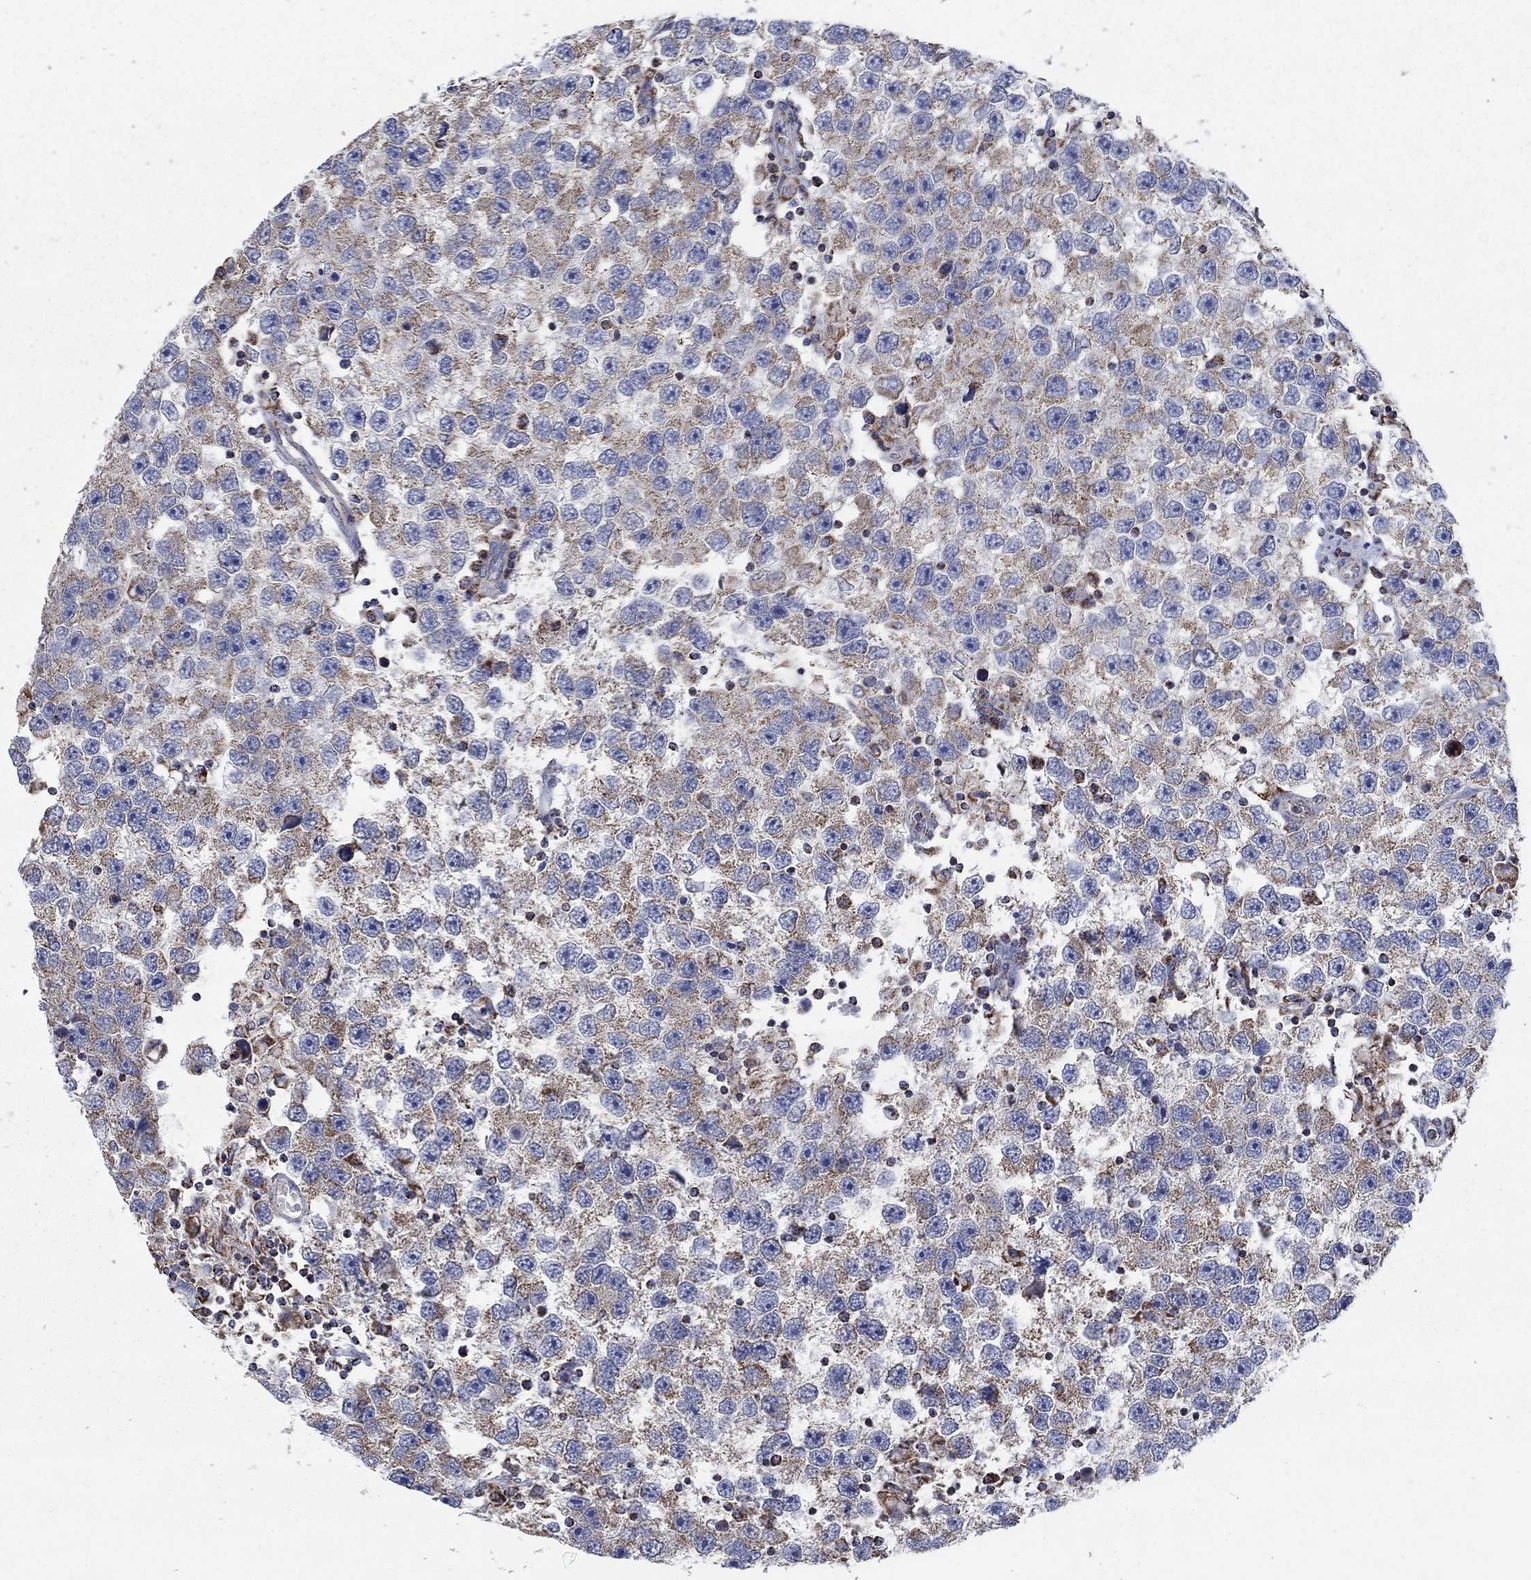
{"staining": {"intensity": "weak", "quantity": ">75%", "location": "cytoplasmic/membranous"}, "tissue": "testis cancer", "cell_type": "Tumor cells", "image_type": "cancer", "snomed": [{"axis": "morphology", "description": "Seminoma, NOS"}, {"axis": "topography", "description": "Testis"}], "caption": "A high-resolution image shows immunohistochemistry (IHC) staining of testis cancer (seminoma), which demonstrates weak cytoplasmic/membranous expression in about >75% of tumor cells.", "gene": "C9orf85", "patient": {"sex": "male", "age": 26}}